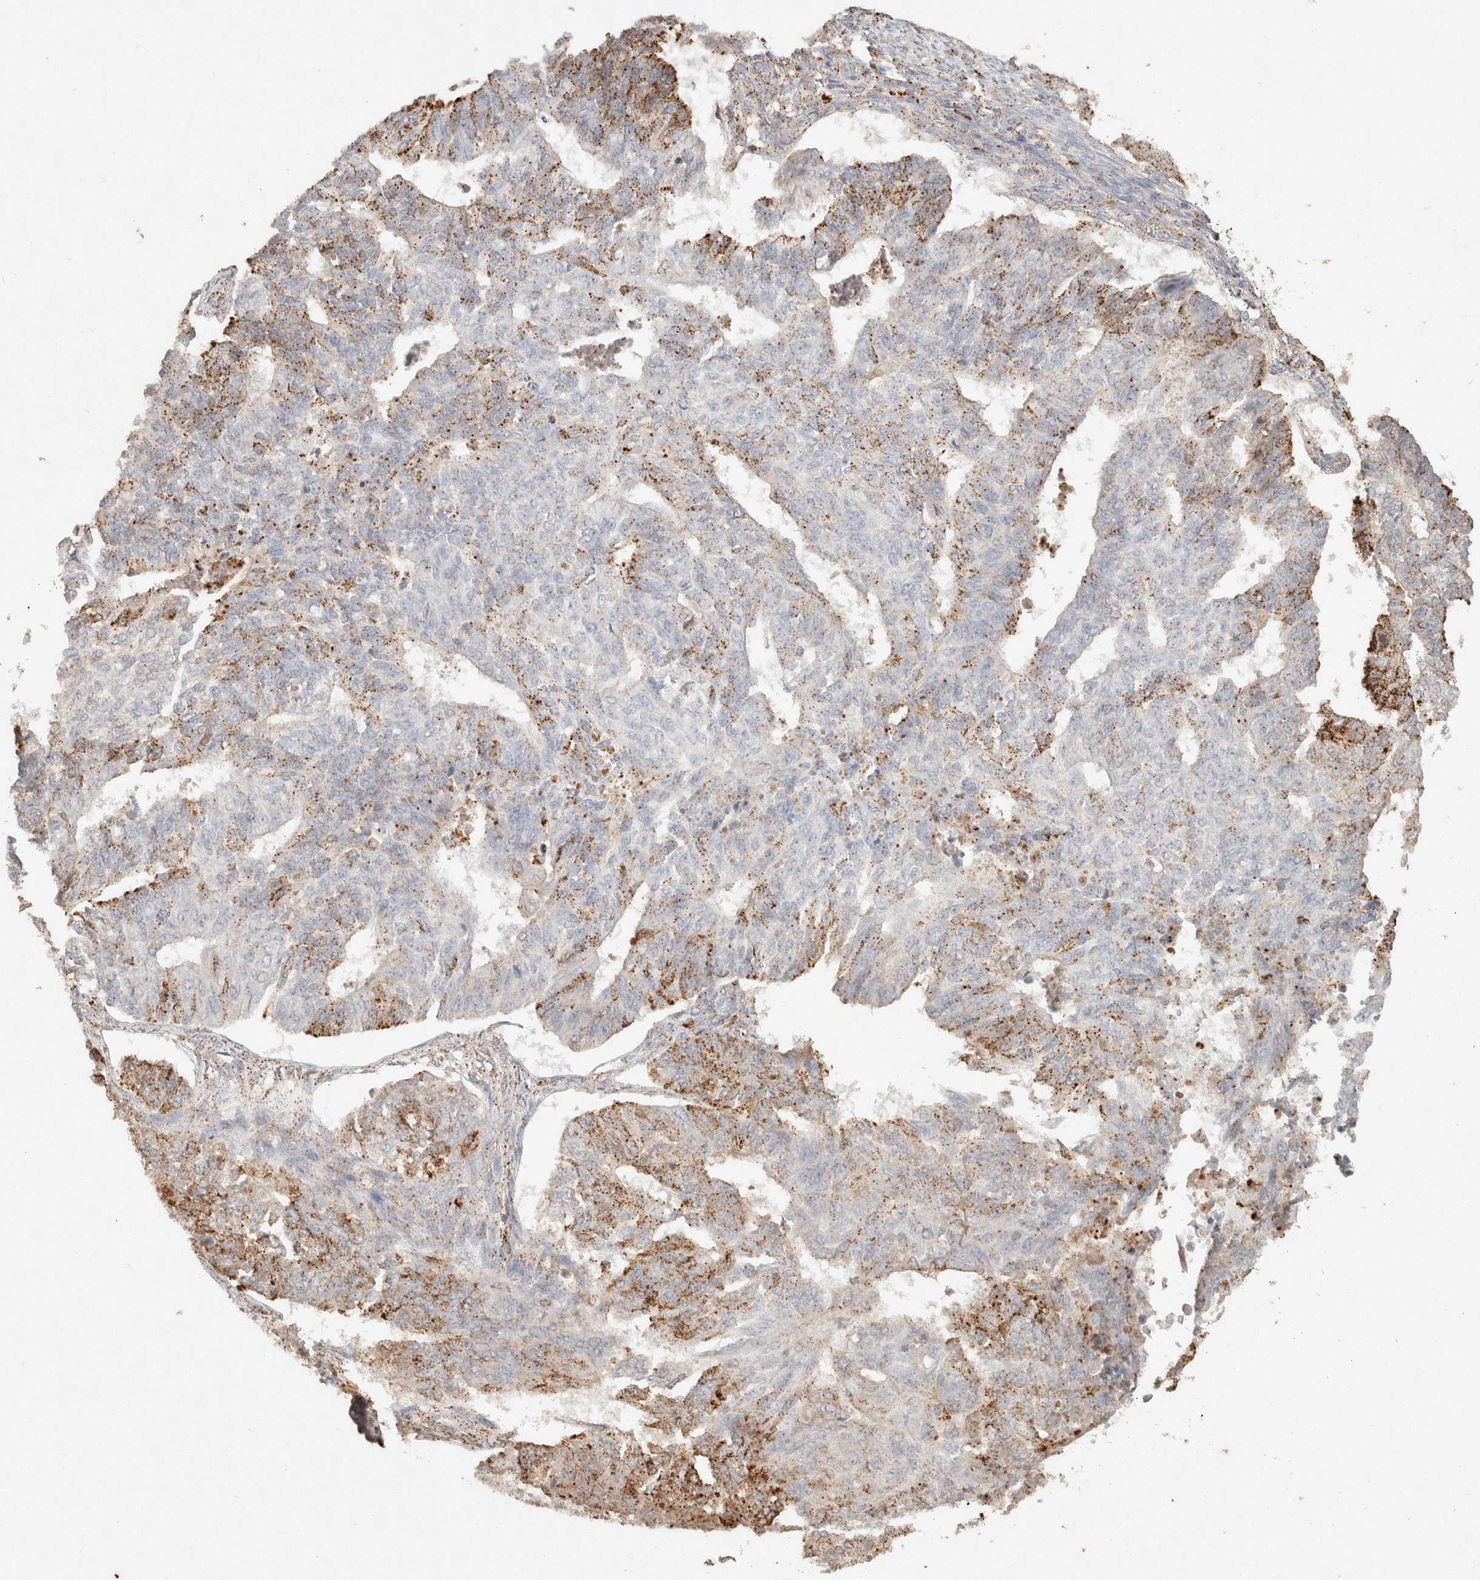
{"staining": {"intensity": "moderate", "quantity": "25%-75%", "location": "cytoplasmic/membranous"}, "tissue": "endometrial cancer", "cell_type": "Tumor cells", "image_type": "cancer", "snomed": [{"axis": "morphology", "description": "Adenocarcinoma, NOS"}, {"axis": "topography", "description": "Endometrium"}], "caption": "Protein expression by immunohistochemistry exhibits moderate cytoplasmic/membranous expression in approximately 25%-75% of tumor cells in endometrial cancer. Nuclei are stained in blue.", "gene": "CTSC", "patient": {"sex": "female", "age": 32}}